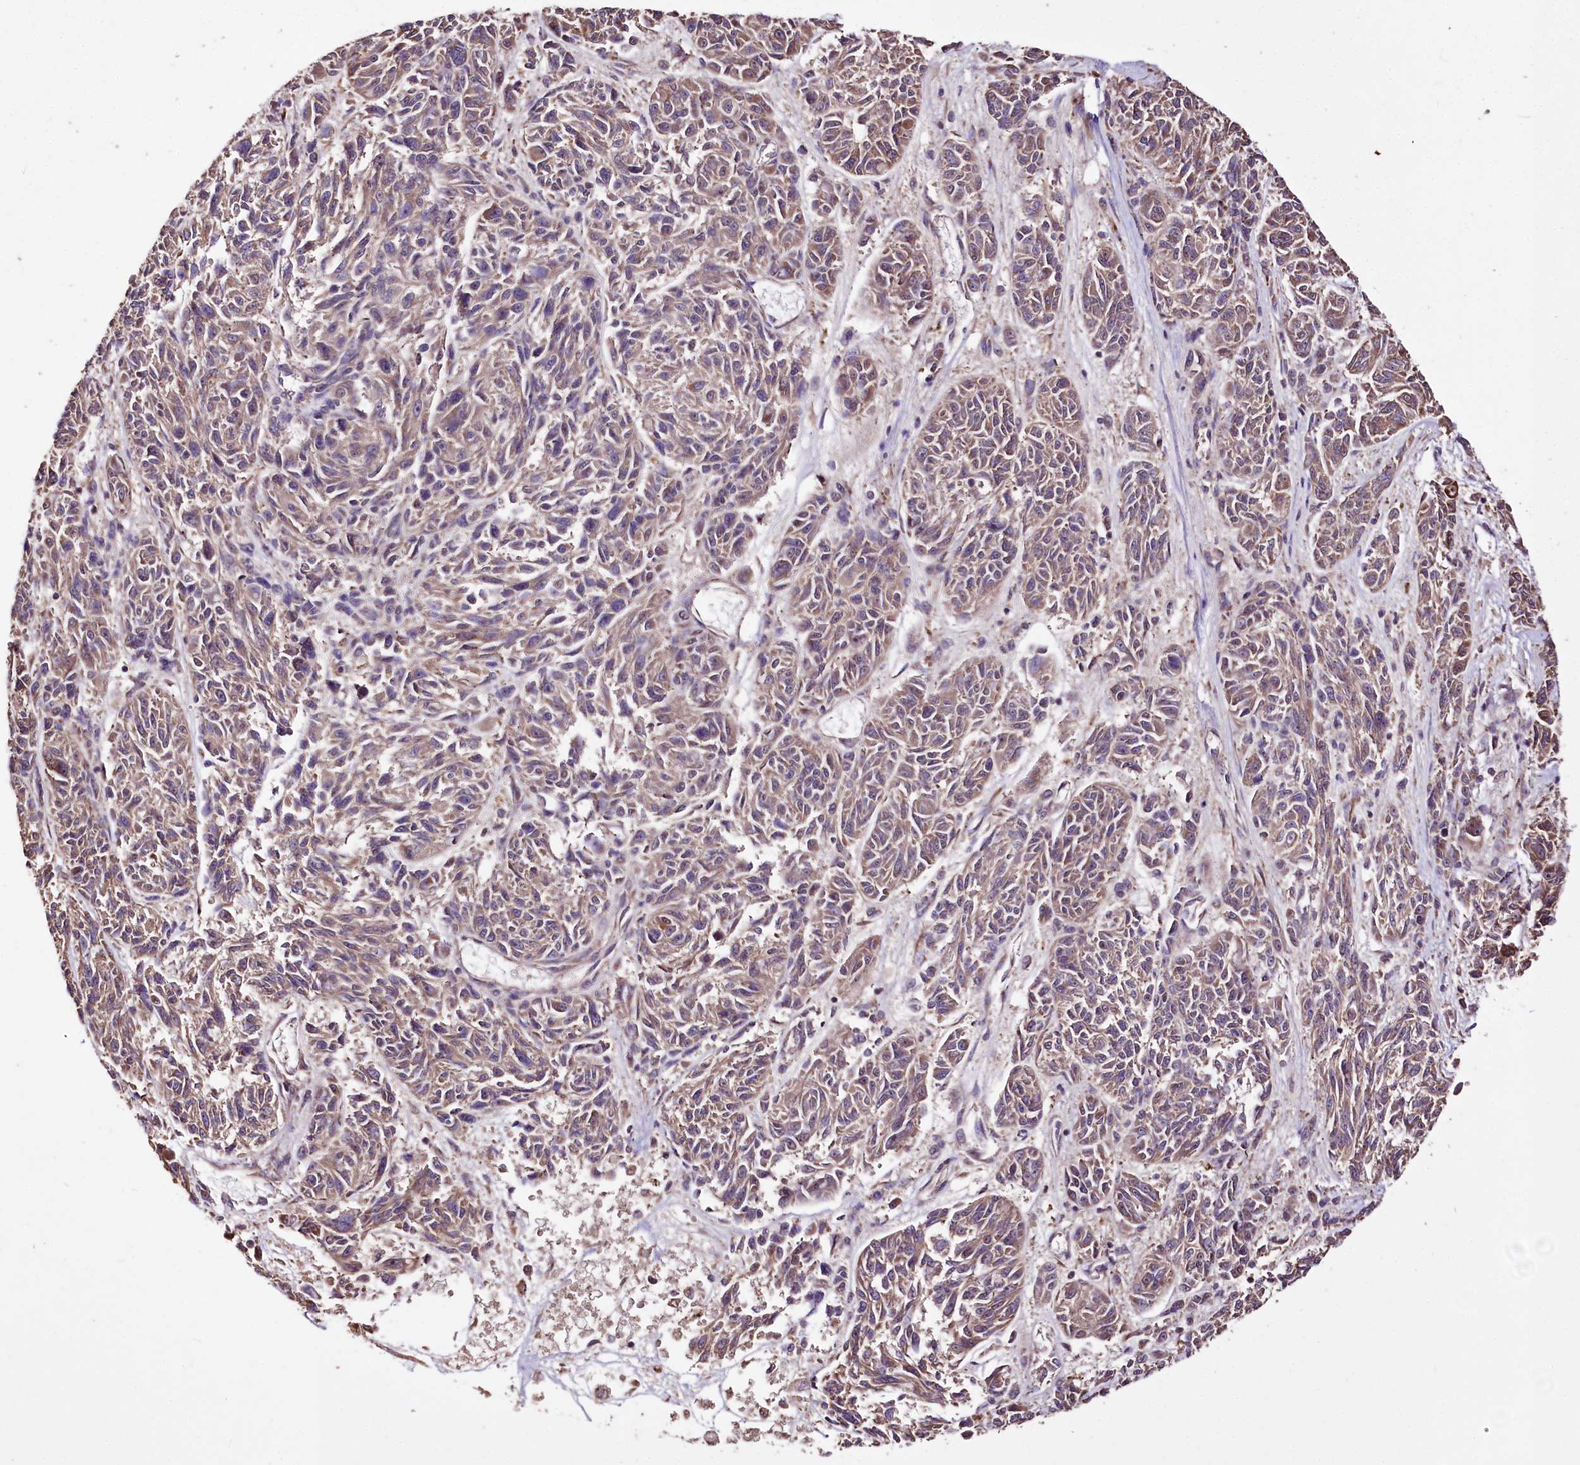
{"staining": {"intensity": "weak", "quantity": ">75%", "location": "cytoplasmic/membranous"}, "tissue": "melanoma", "cell_type": "Tumor cells", "image_type": "cancer", "snomed": [{"axis": "morphology", "description": "Malignant melanoma, NOS"}, {"axis": "topography", "description": "Skin"}], "caption": "Malignant melanoma stained with DAB immunohistochemistry shows low levels of weak cytoplasmic/membranous staining in about >75% of tumor cells. Nuclei are stained in blue.", "gene": "WWC1", "patient": {"sex": "male", "age": 53}}